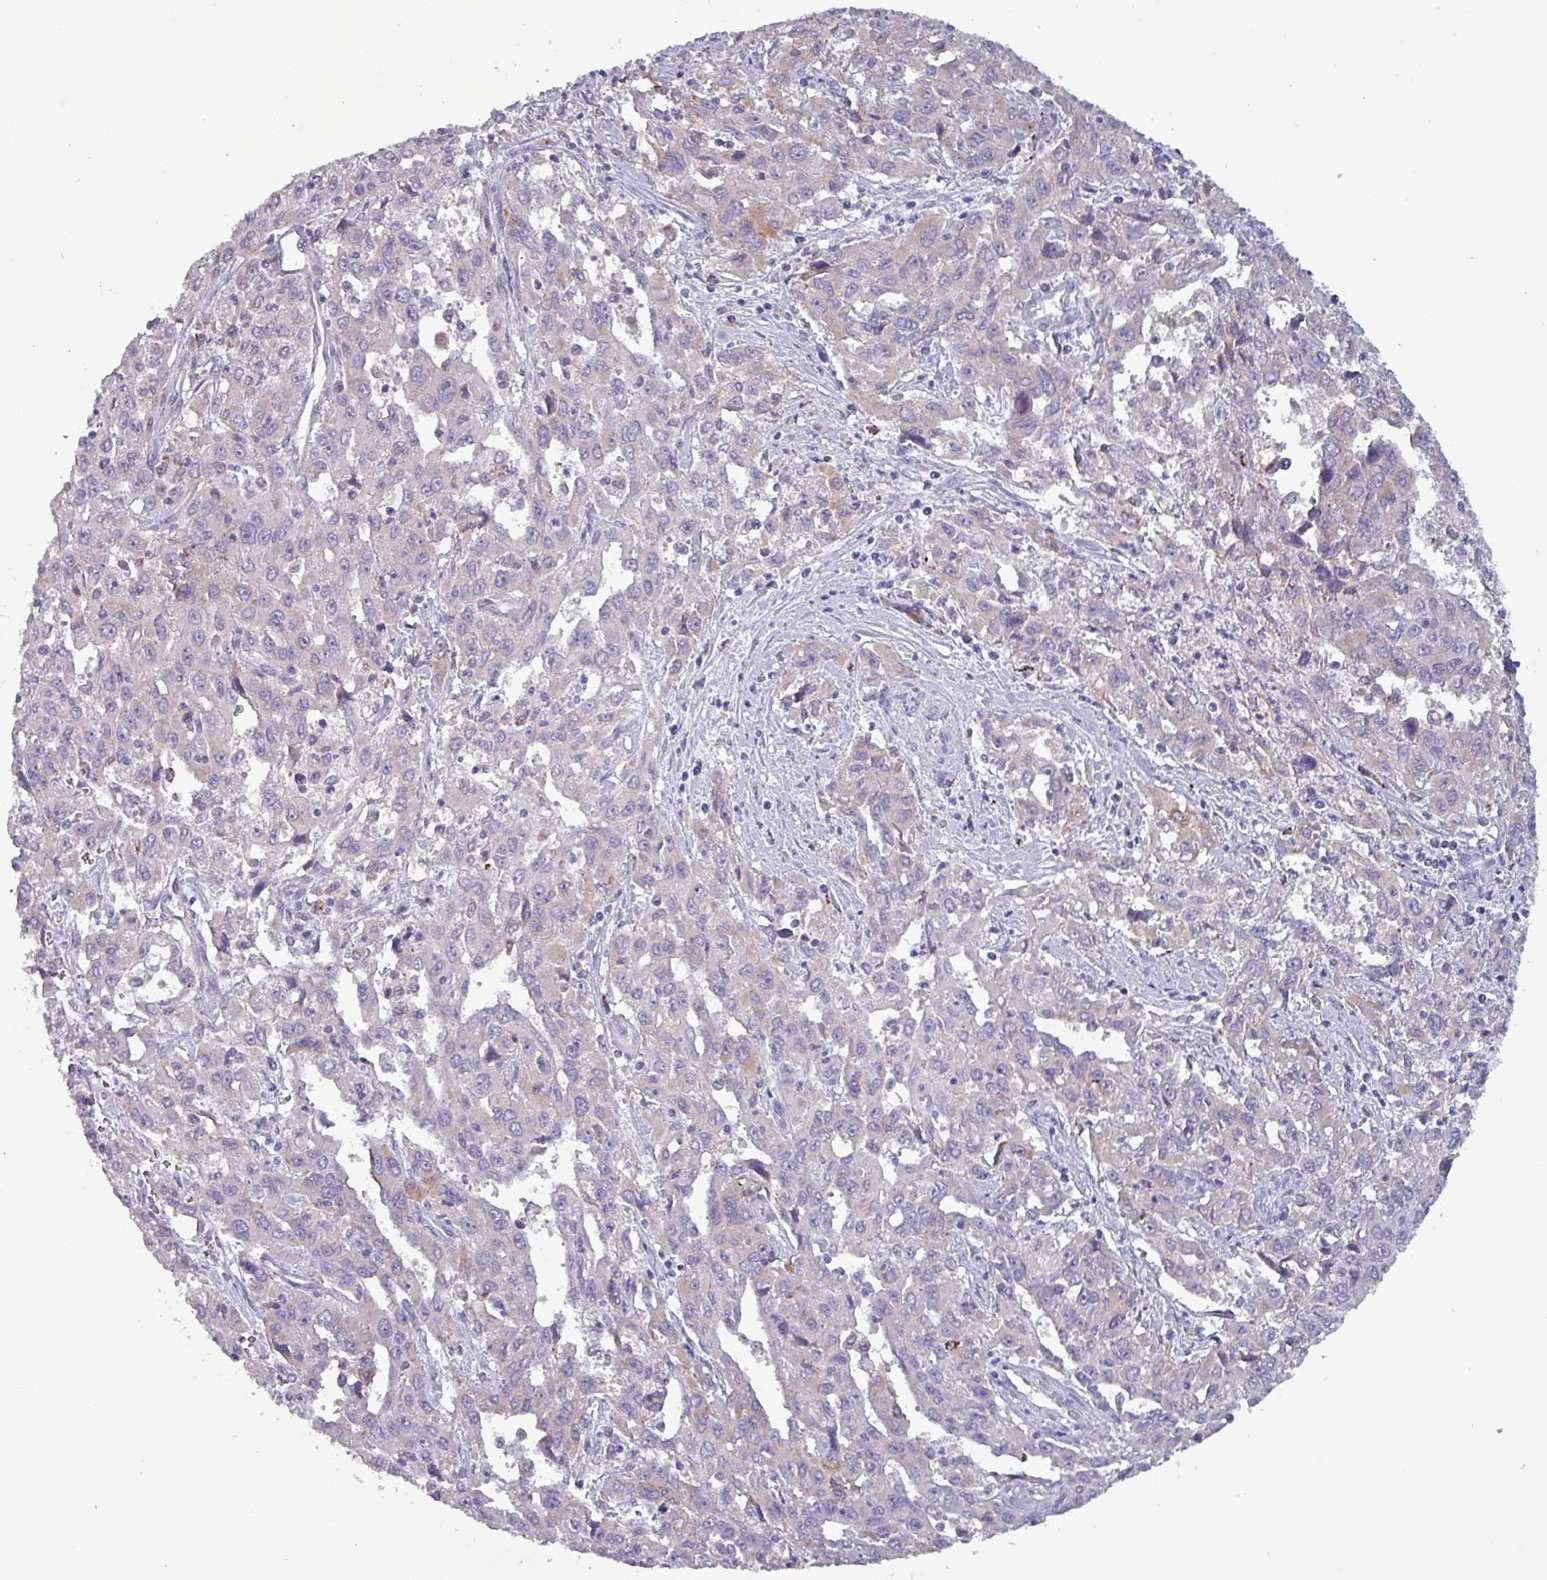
{"staining": {"intensity": "negative", "quantity": "none", "location": "none"}, "tissue": "liver cancer", "cell_type": "Tumor cells", "image_type": "cancer", "snomed": [{"axis": "morphology", "description": "Carcinoma, Hepatocellular, NOS"}, {"axis": "topography", "description": "Liver"}], "caption": "Immunohistochemistry micrograph of hepatocellular carcinoma (liver) stained for a protein (brown), which exhibits no positivity in tumor cells.", "gene": "HSD3B7", "patient": {"sex": "male", "age": 63}}